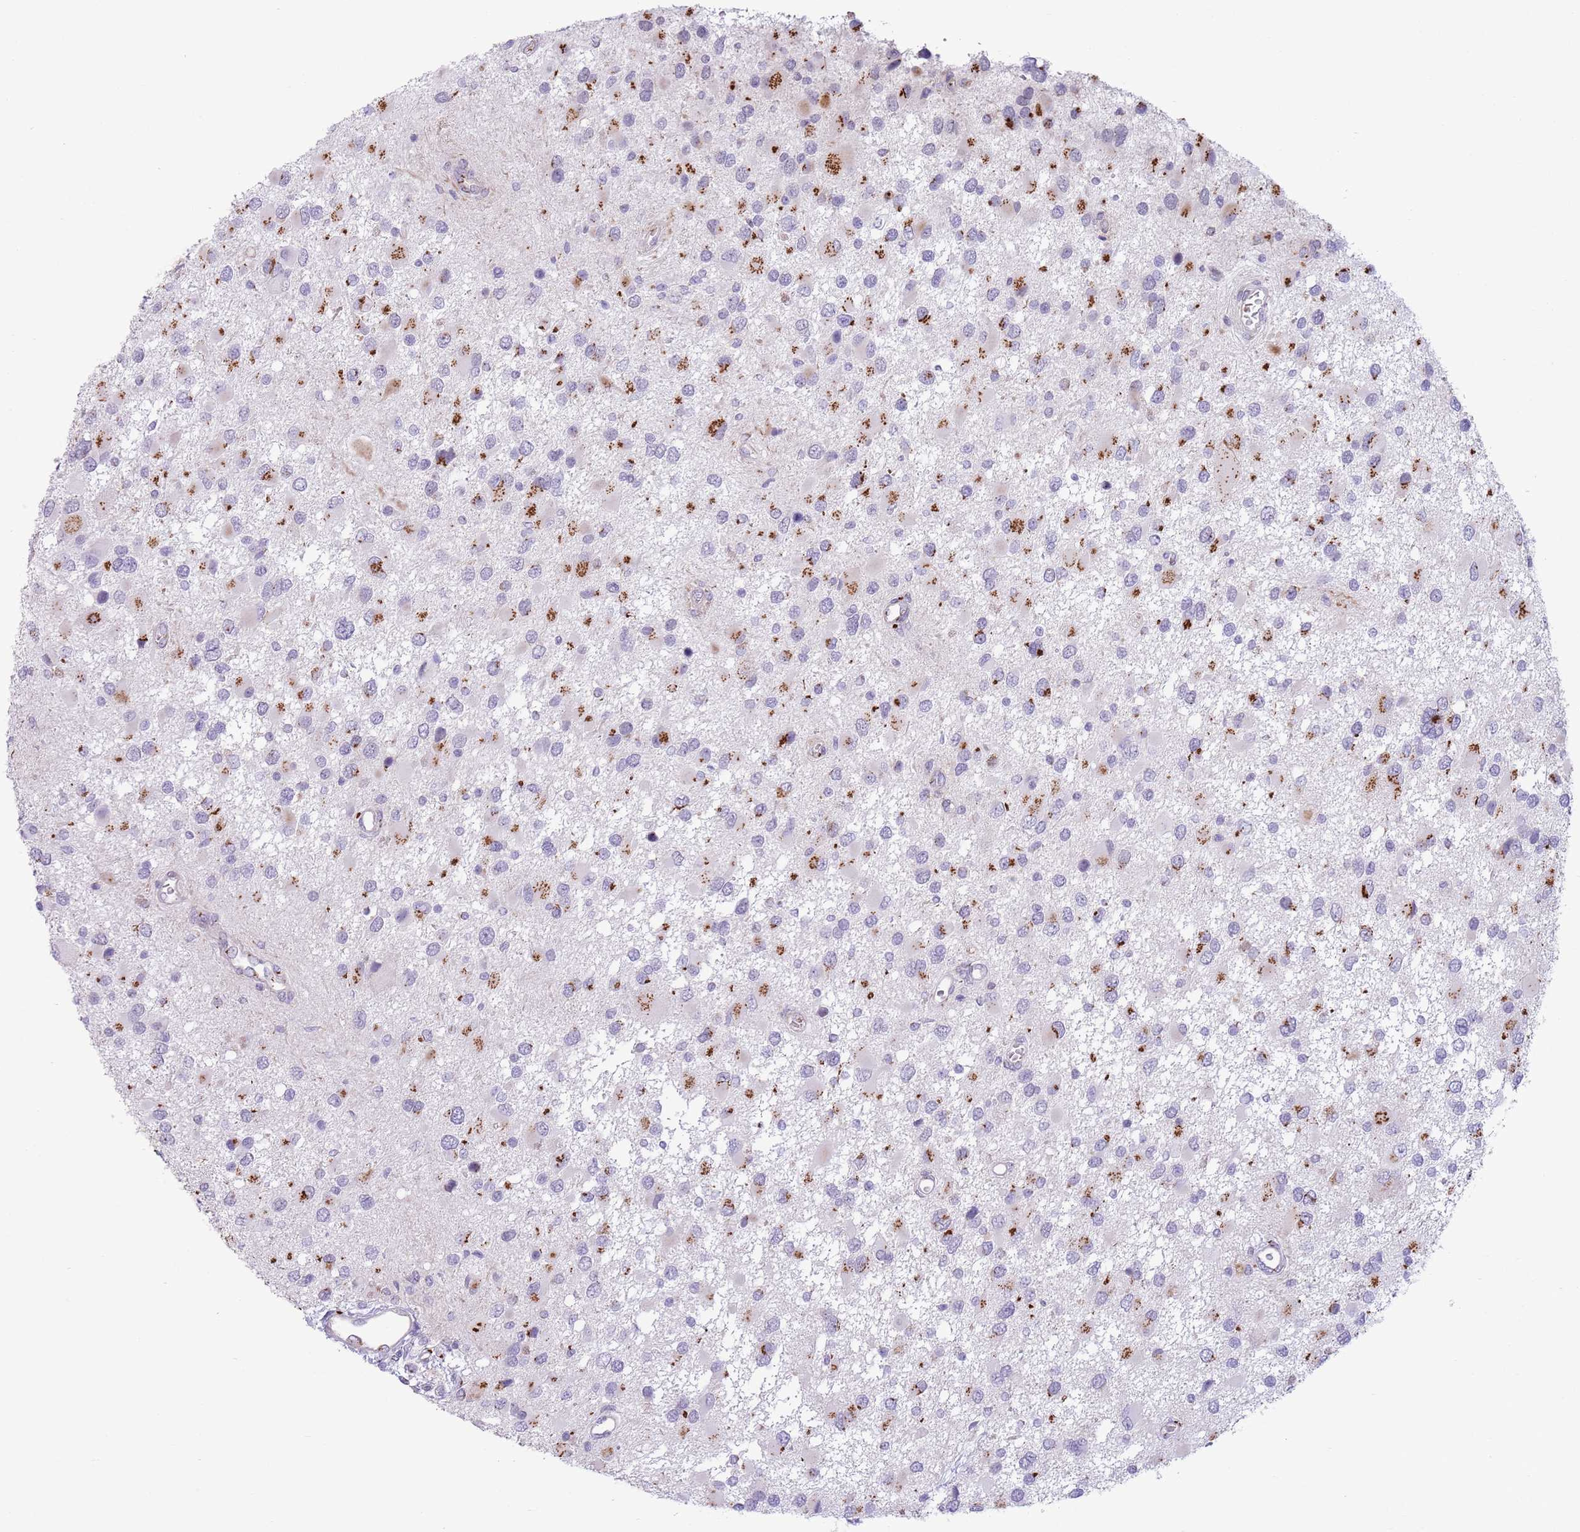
{"staining": {"intensity": "strong", "quantity": "25%-75%", "location": "cytoplasmic/membranous"}, "tissue": "glioma", "cell_type": "Tumor cells", "image_type": "cancer", "snomed": [{"axis": "morphology", "description": "Glioma, malignant, High grade"}, {"axis": "topography", "description": "Brain"}], "caption": "Immunohistochemical staining of human malignant glioma (high-grade) shows high levels of strong cytoplasmic/membranous protein staining in about 25%-75% of tumor cells. (Stains: DAB (3,3'-diaminobenzidine) in brown, nuclei in blue, Microscopy: brightfield microscopy at high magnification).", "gene": "C20orf96", "patient": {"sex": "male", "age": 53}}